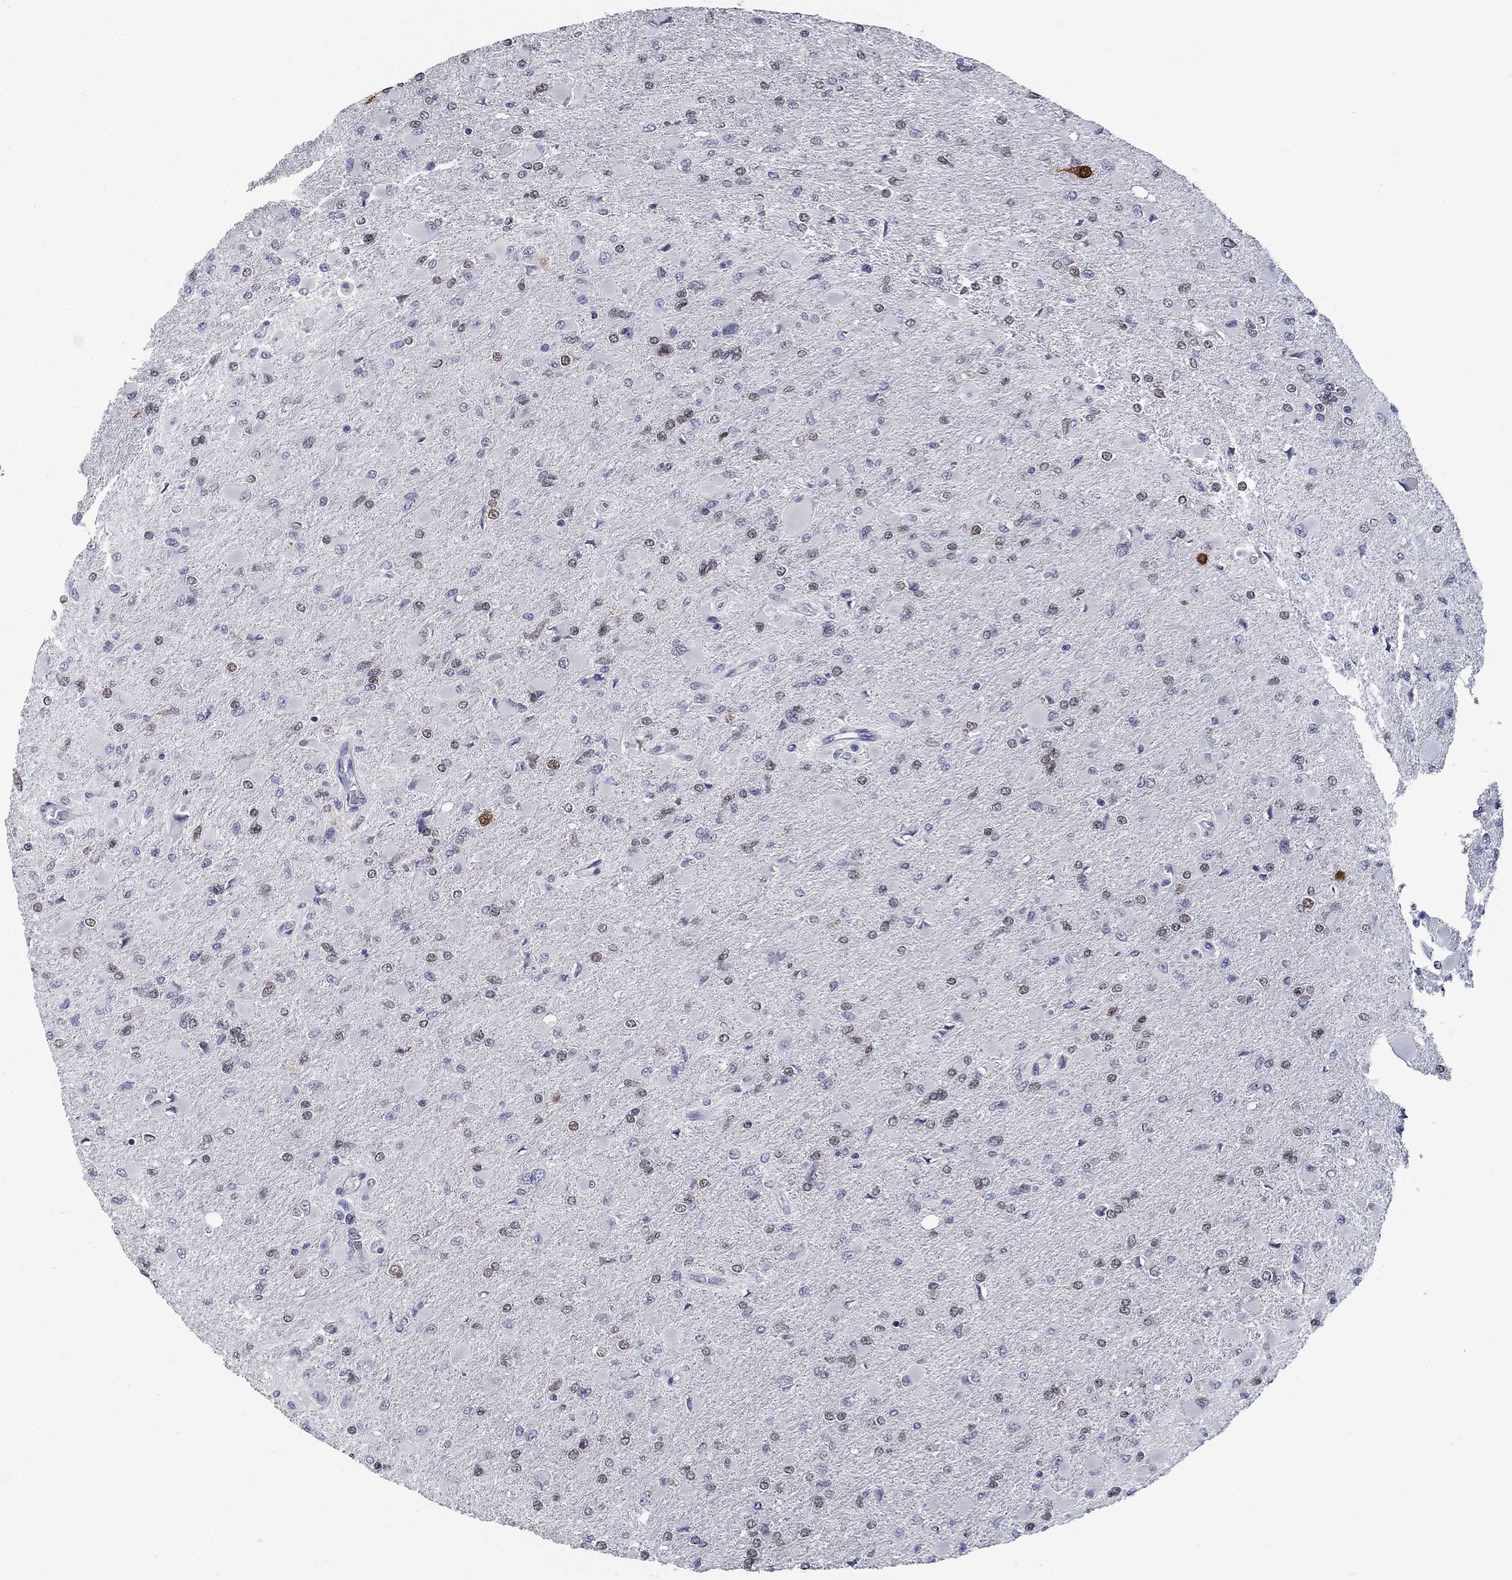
{"staining": {"intensity": "weak", "quantity": "<25%", "location": "nuclear"}, "tissue": "glioma", "cell_type": "Tumor cells", "image_type": "cancer", "snomed": [{"axis": "morphology", "description": "Glioma, malignant, High grade"}, {"axis": "topography", "description": "Cerebral cortex"}], "caption": "Immunohistochemistry (IHC) photomicrograph of neoplastic tissue: malignant glioma (high-grade) stained with DAB shows no significant protein staining in tumor cells.", "gene": "ELAVL4", "patient": {"sex": "female", "age": 36}}